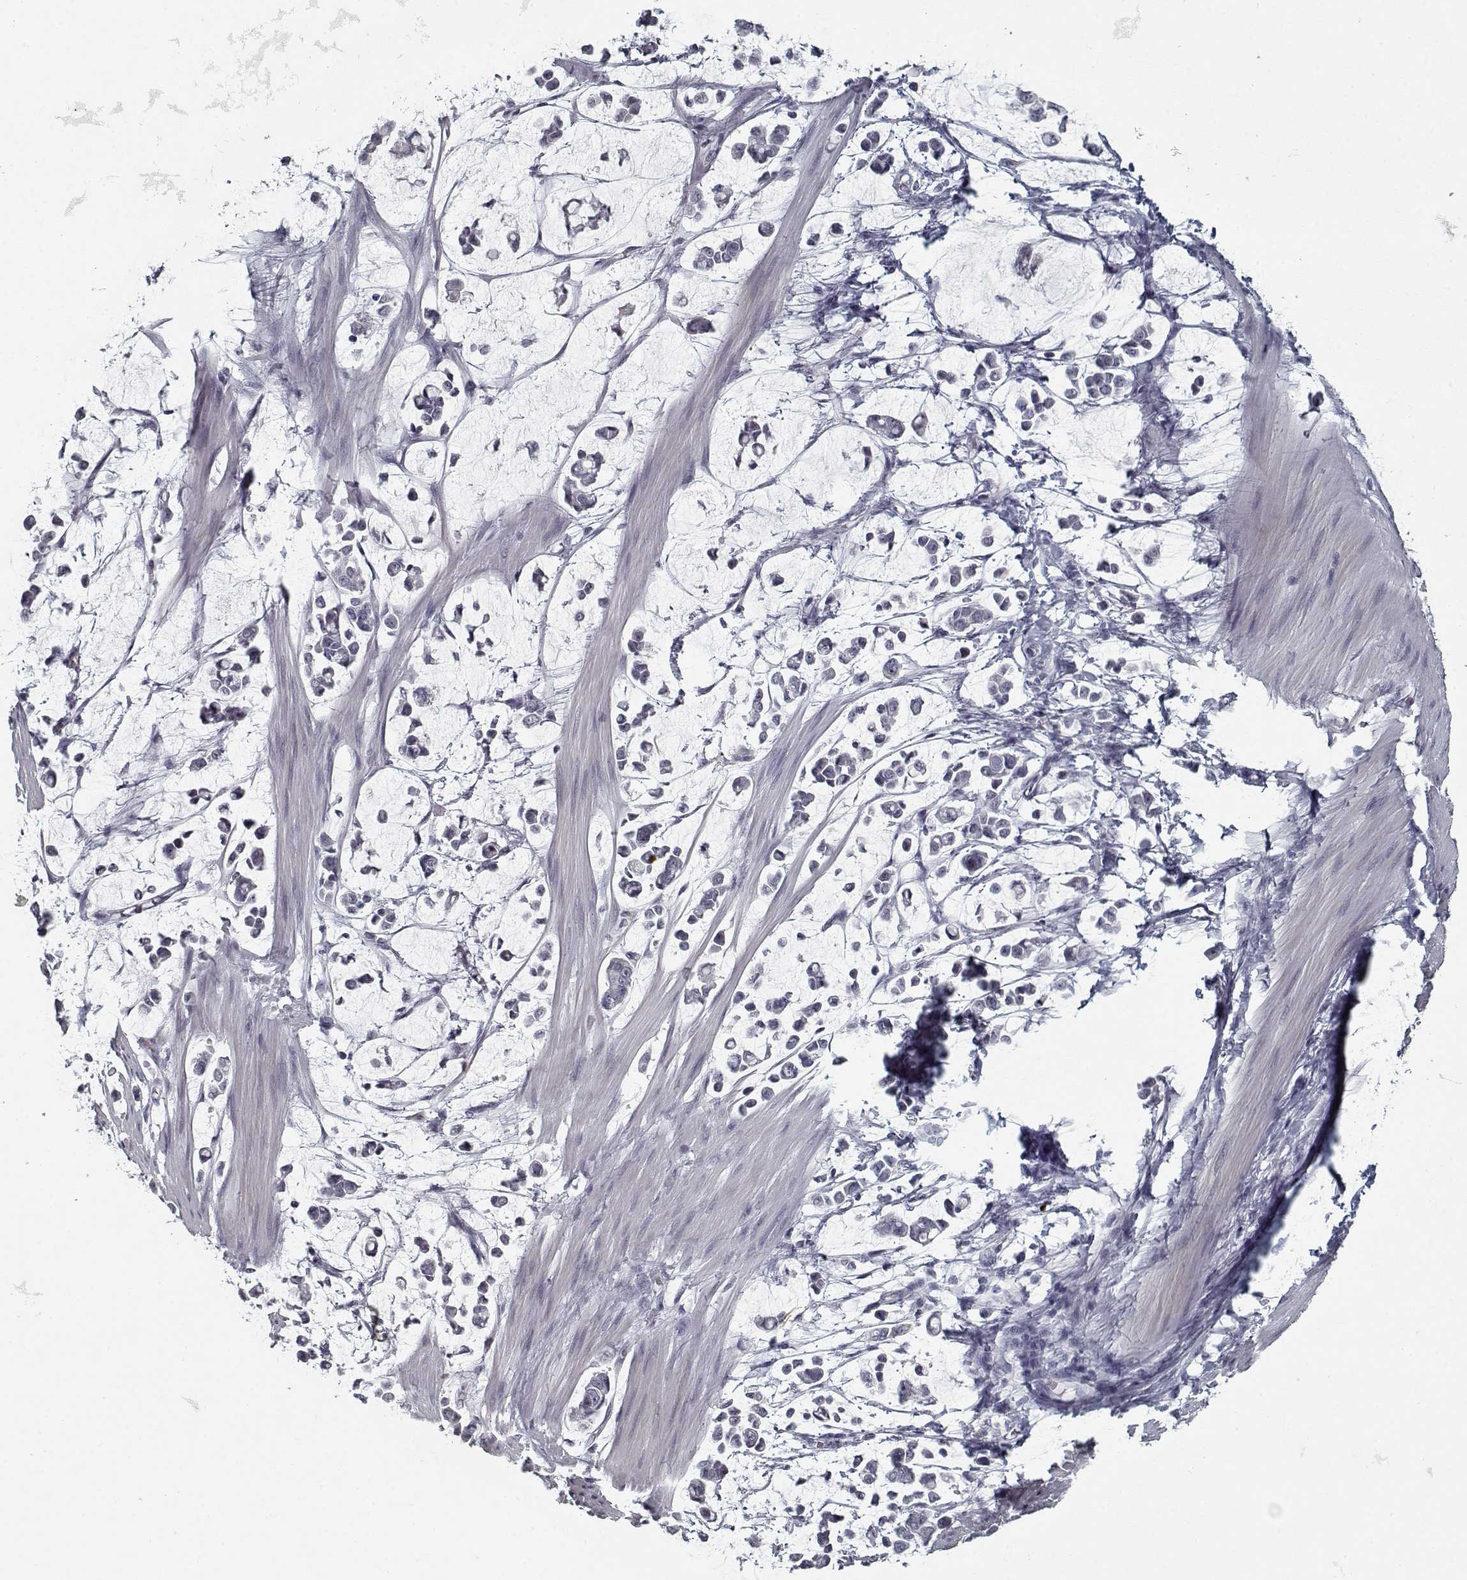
{"staining": {"intensity": "negative", "quantity": "none", "location": "none"}, "tissue": "stomach cancer", "cell_type": "Tumor cells", "image_type": "cancer", "snomed": [{"axis": "morphology", "description": "Adenocarcinoma, NOS"}, {"axis": "topography", "description": "Stomach"}], "caption": "The photomicrograph exhibits no significant staining in tumor cells of stomach cancer (adenocarcinoma).", "gene": "GAD2", "patient": {"sex": "male", "age": 82}}